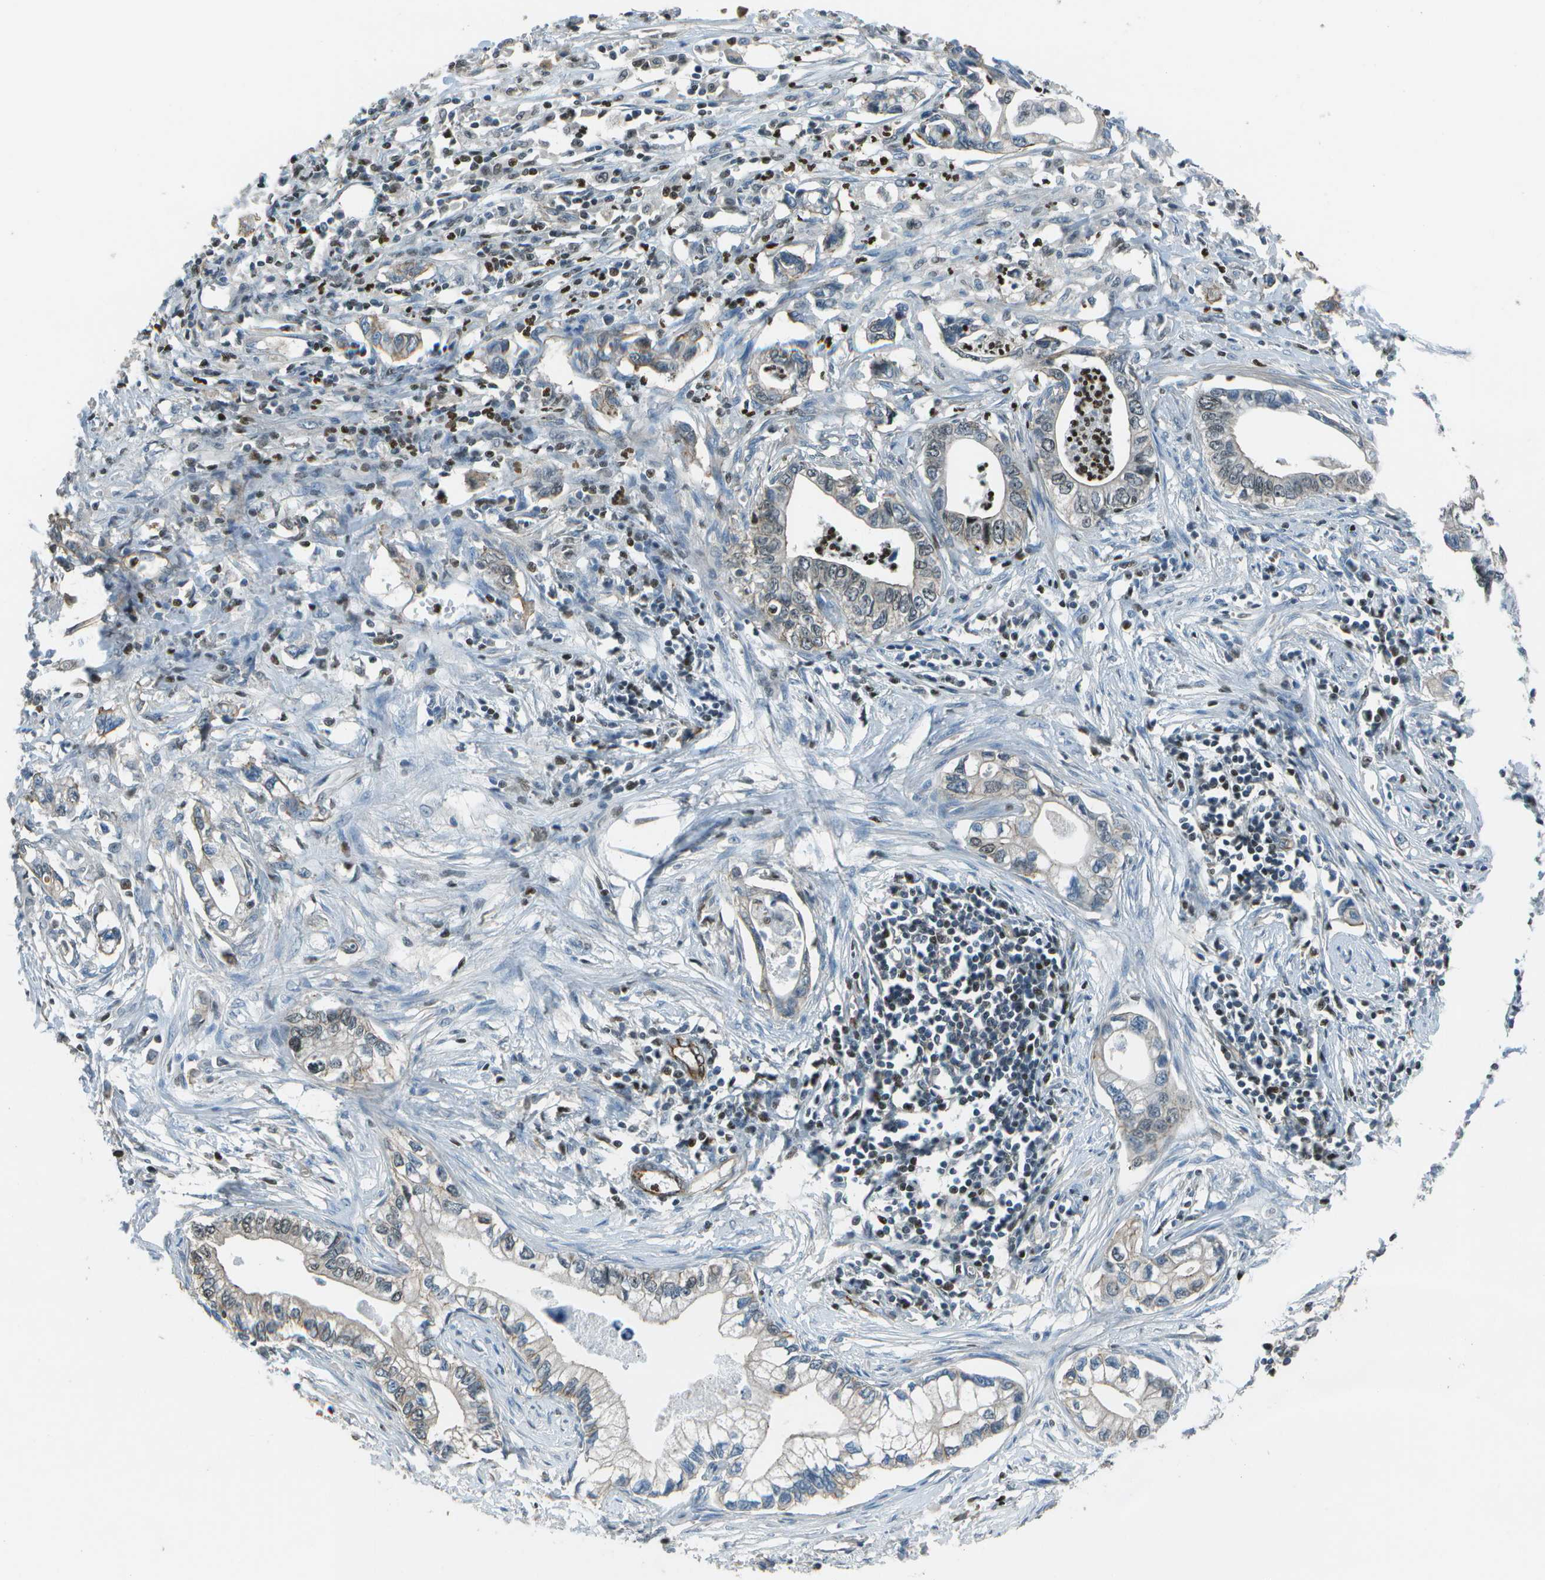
{"staining": {"intensity": "weak", "quantity": "<25%", "location": "nuclear"}, "tissue": "pancreatic cancer", "cell_type": "Tumor cells", "image_type": "cancer", "snomed": [{"axis": "morphology", "description": "Adenocarcinoma, NOS"}, {"axis": "topography", "description": "Pancreas"}], "caption": "The immunohistochemistry (IHC) photomicrograph has no significant positivity in tumor cells of adenocarcinoma (pancreatic) tissue.", "gene": "PDLIM1", "patient": {"sex": "male", "age": 56}}